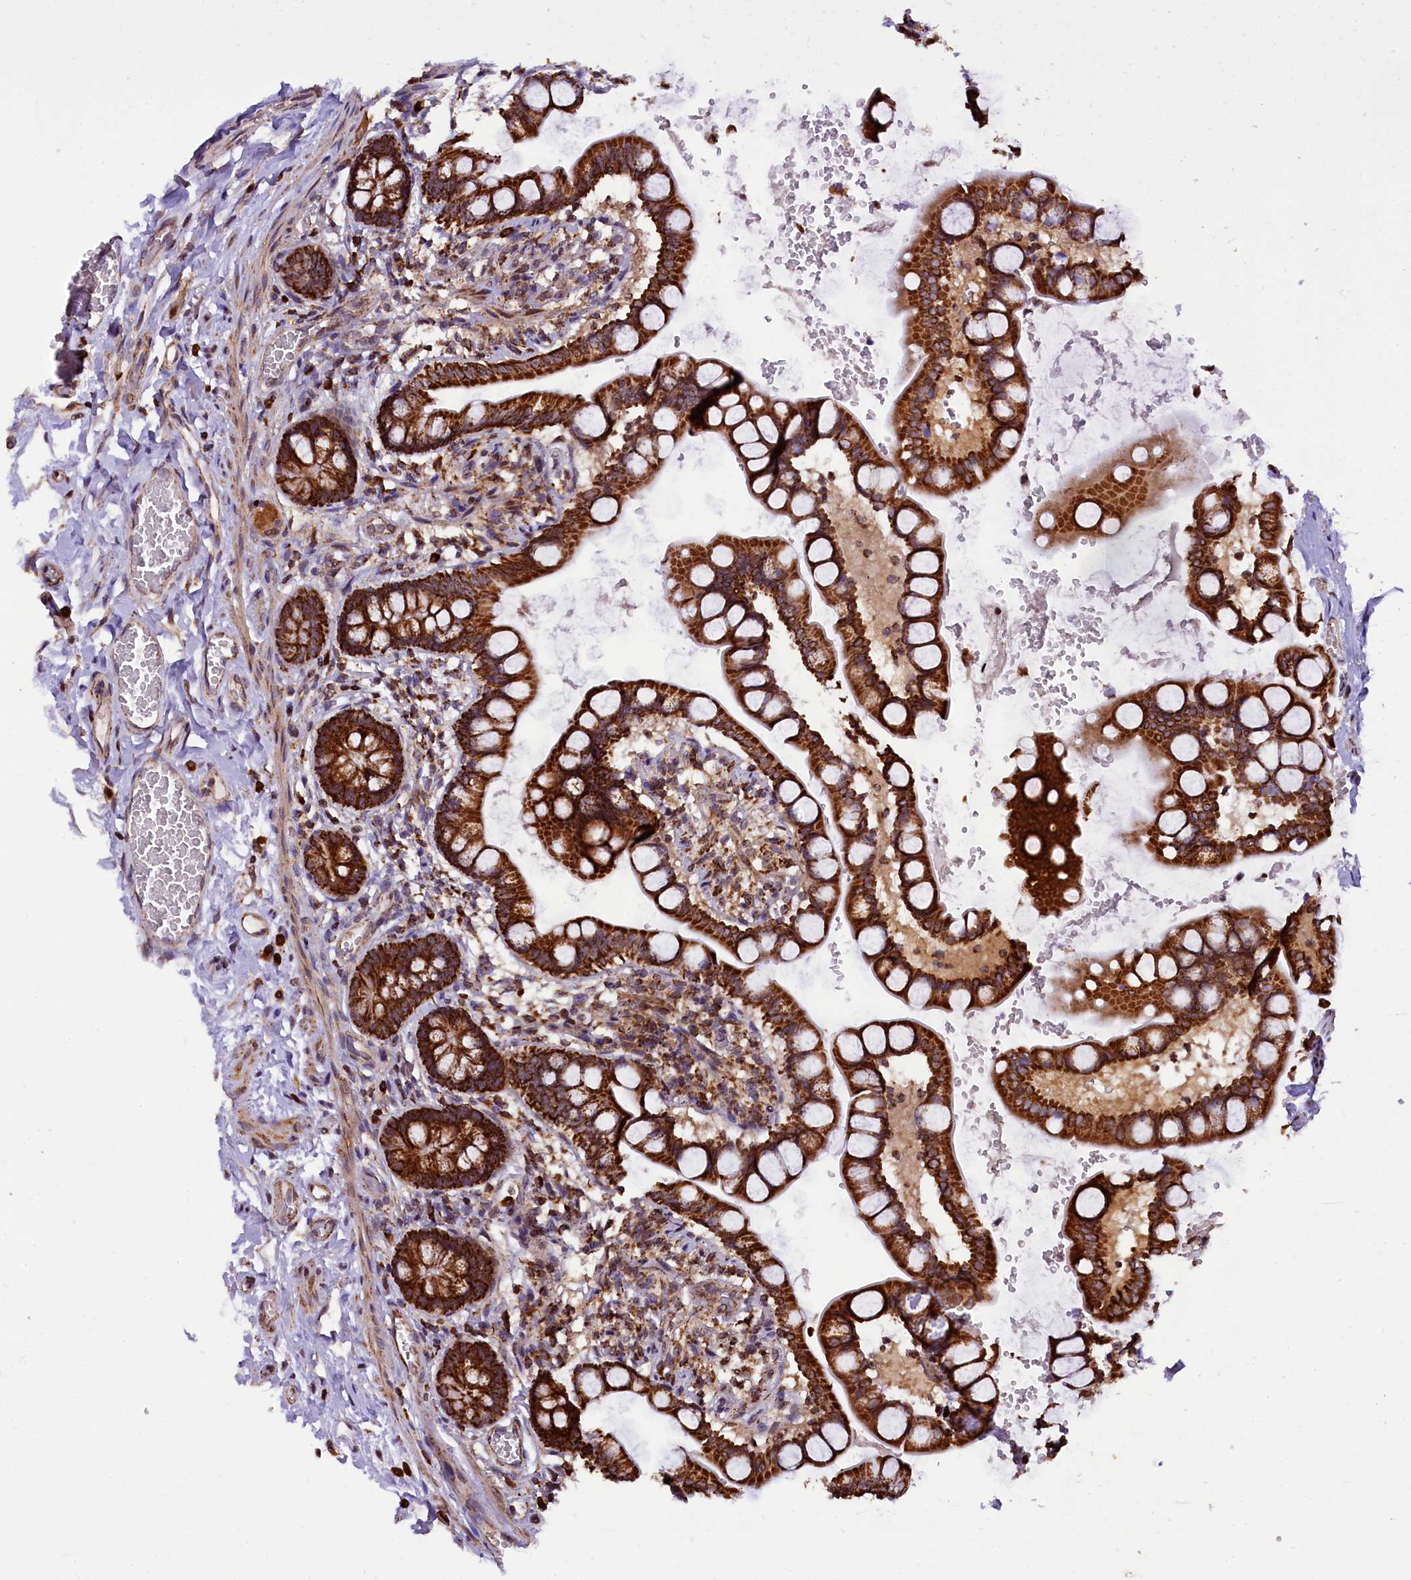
{"staining": {"intensity": "strong", "quantity": ">75%", "location": "cytoplasmic/membranous"}, "tissue": "small intestine", "cell_type": "Glandular cells", "image_type": "normal", "snomed": [{"axis": "morphology", "description": "Normal tissue, NOS"}, {"axis": "topography", "description": "Small intestine"}], "caption": "Strong cytoplasmic/membranous staining is present in about >75% of glandular cells in normal small intestine.", "gene": "KLC2", "patient": {"sex": "male", "age": 52}}